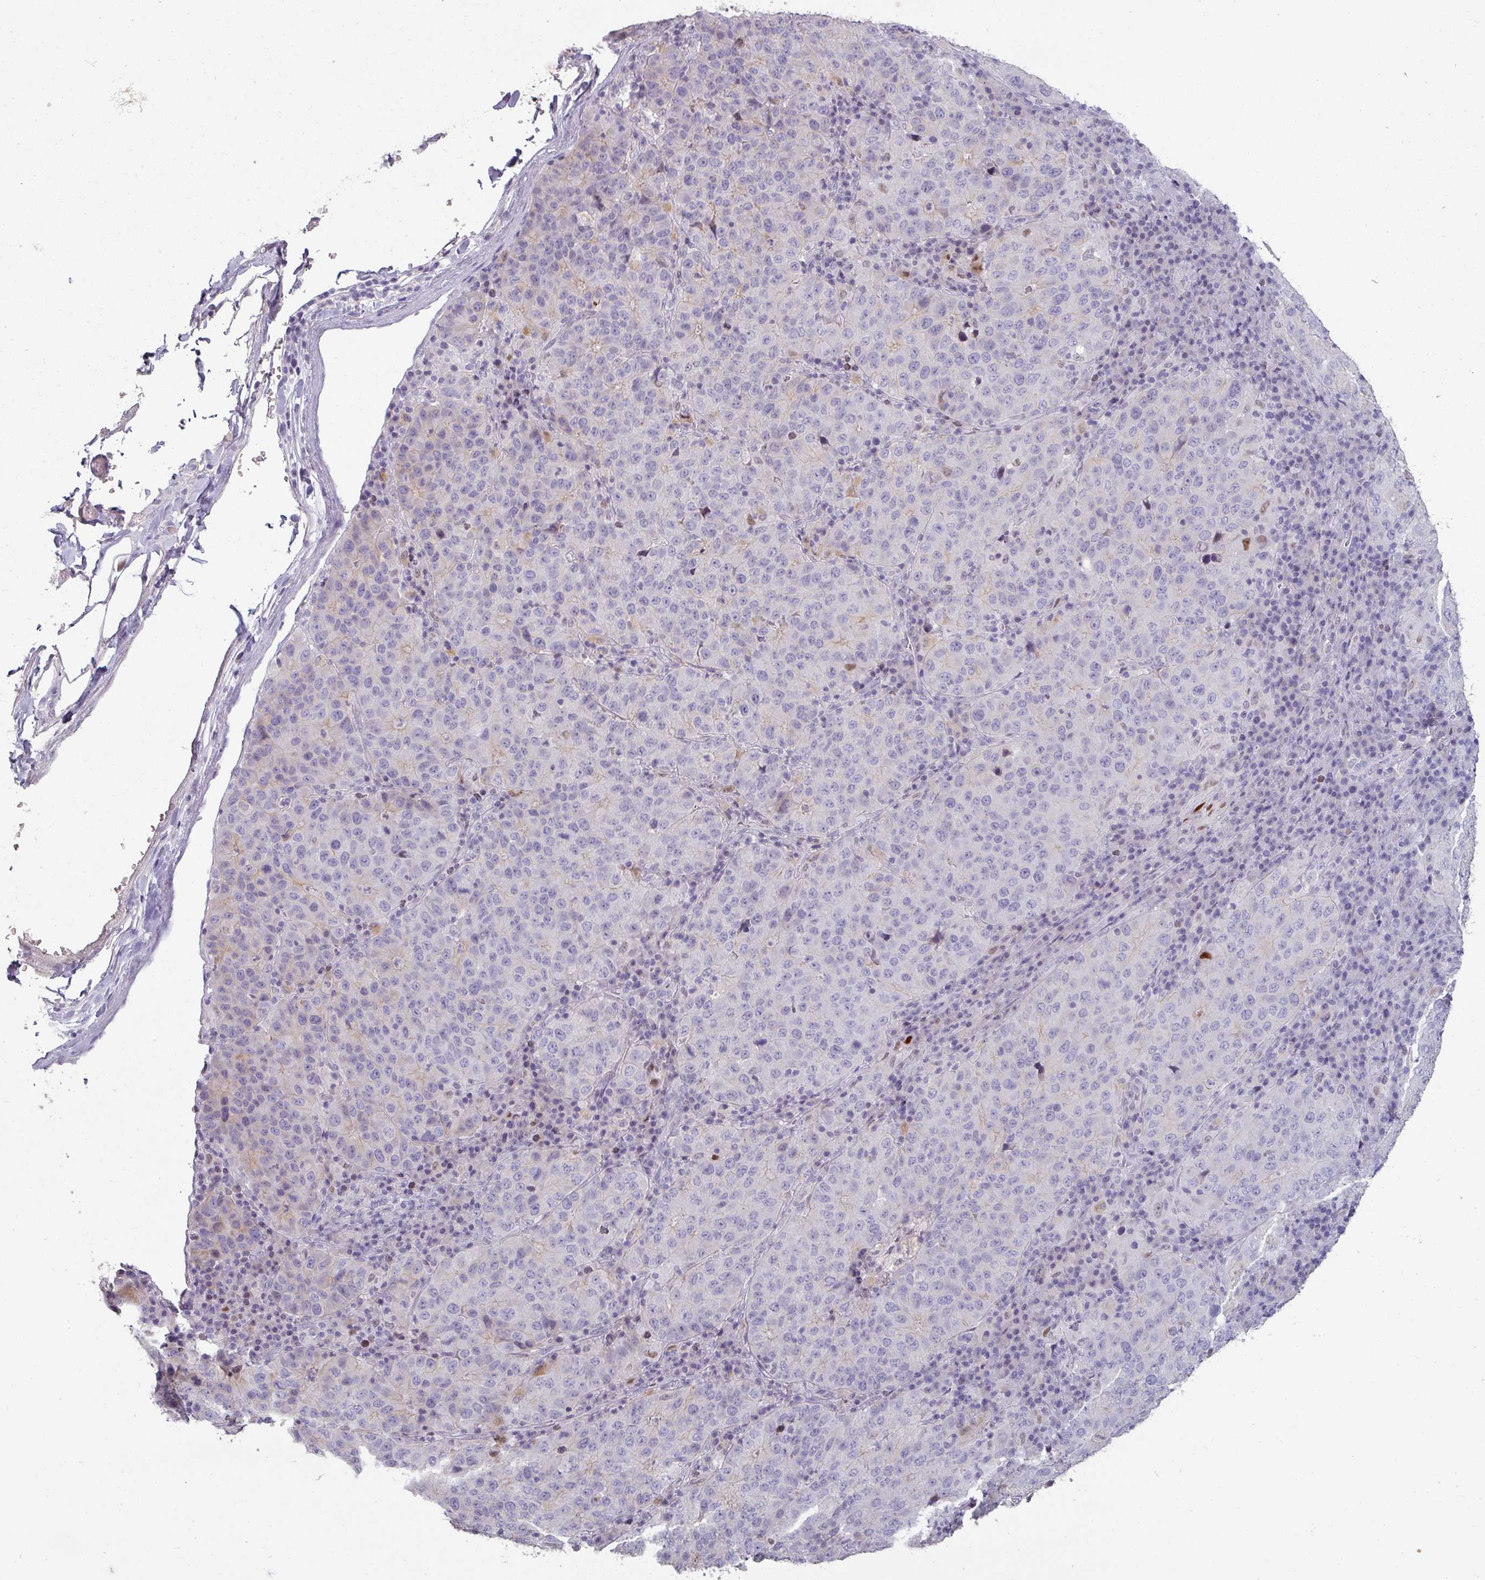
{"staining": {"intensity": "negative", "quantity": "none", "location": "none"}, "tissue": "stomach cancer", "cell_type": "Tumor cells", "image_type": "cancer", "snomed": [{"axis": "morphology", "description": "Adenocarcinoma, NOS"}, {"axis": "topography", "description": "Stomach"}], "caption": "Image shows no protein positivity in tumor cells of stomach cancer (adenocarcinoma) tissue. The staining was performed using DAB (3,3'-diaminobenzidine) to visualize the protein expression in brown, while the nuclei were stained in blue with hematoxylin (Magnification: 20x).", "gene": "GTF2H3", "patient": {"sex": "male", "age": 71}}